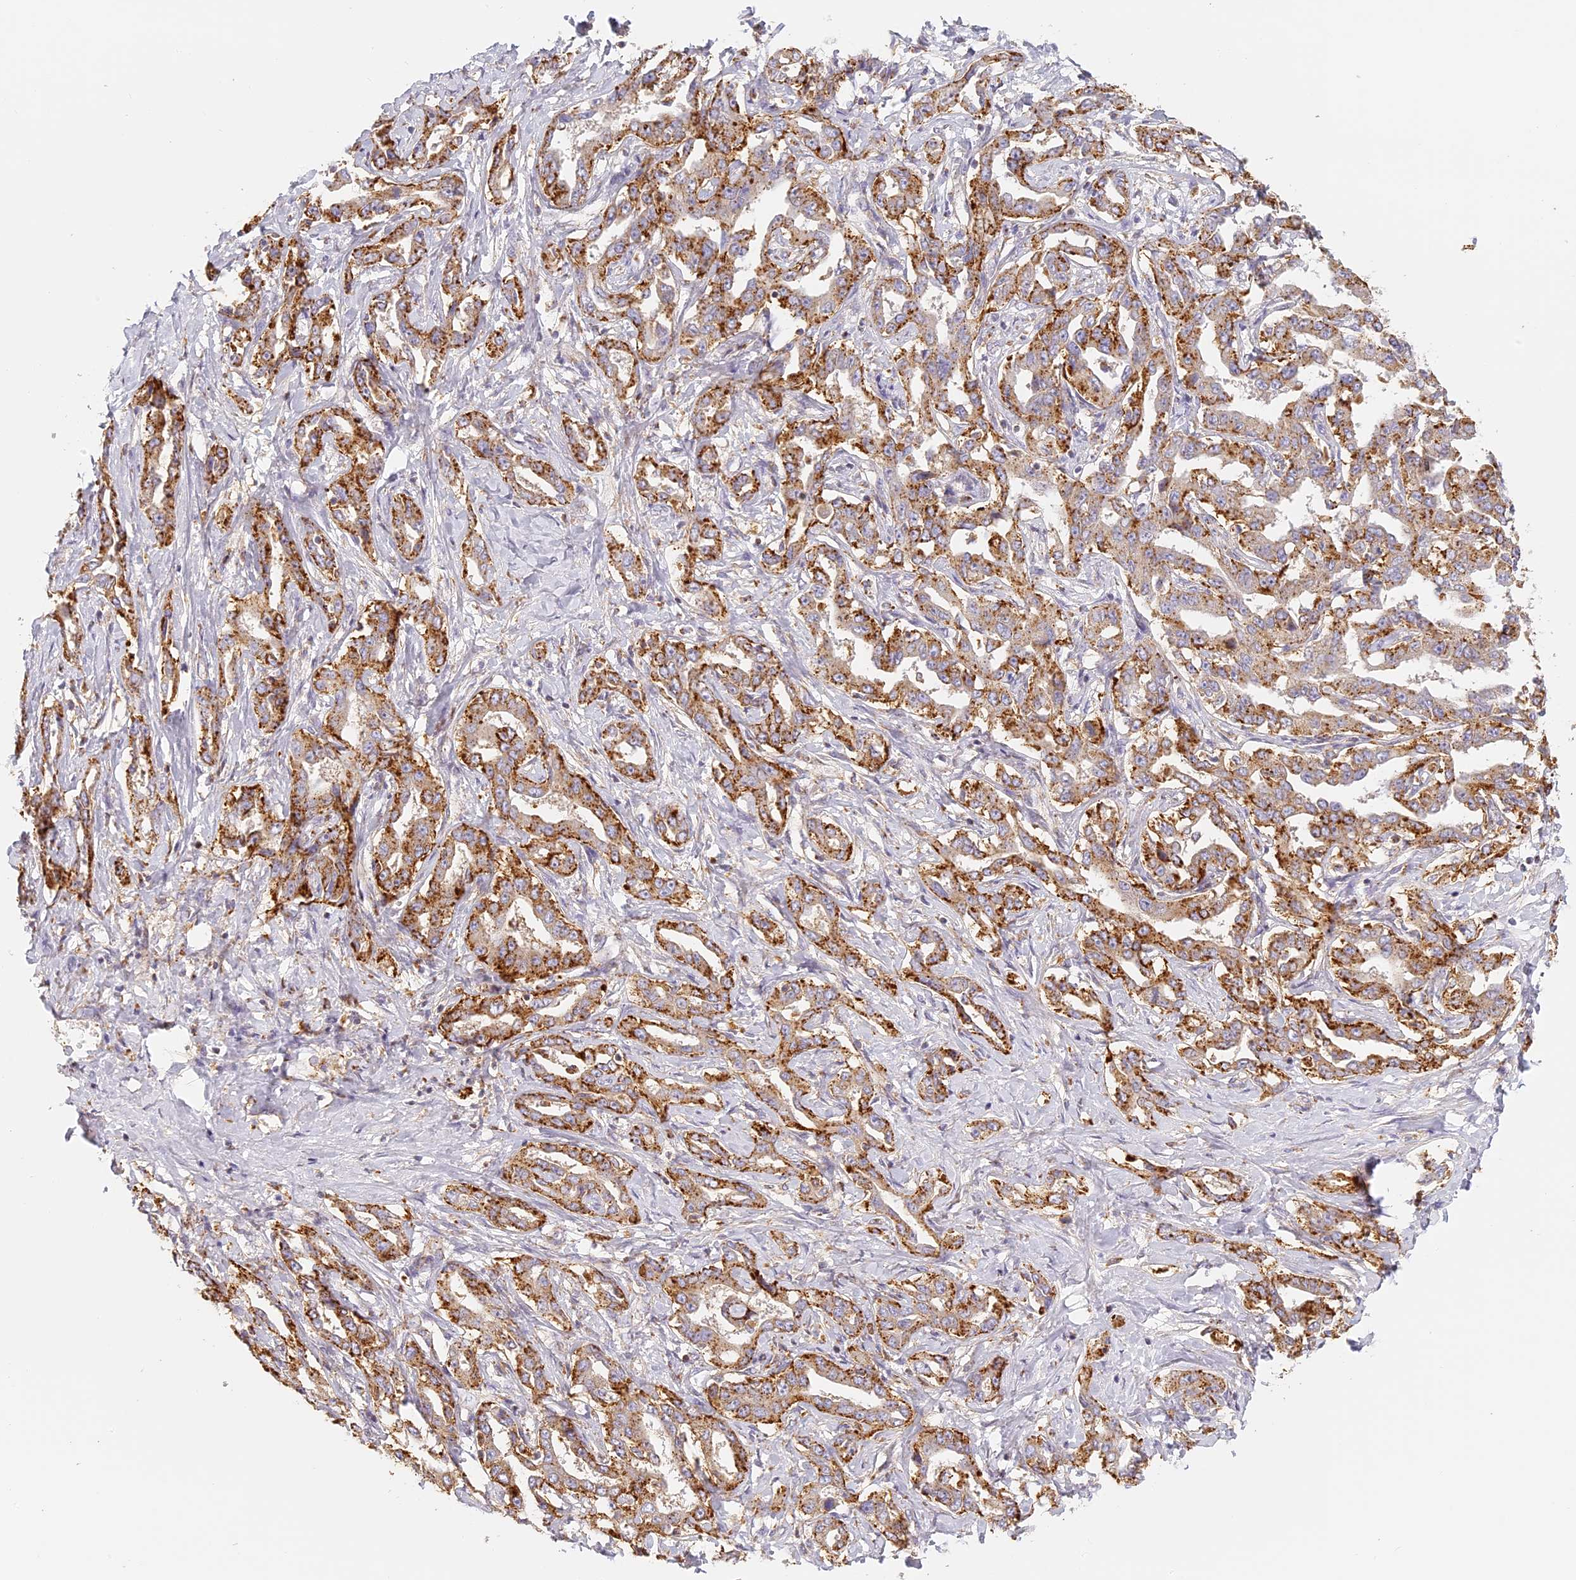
{"staining": {"intensity": "moderate", "quantity": ">75%", "location": "cytoplasmic/membranous"}, "tissue": "liver cancer", "cell_type": "Tumor cells", "image_type": "cancer", "snomed": [{"axis": "morphology", "description": "Cholangiocarcinoma"}, {"axis": "topography", "description": "Liver"}], "caption": "The histopathology image displays immunohistochemical staining of cholangiocarcinoma (liver). There is moderate cytoplasmic/membranous positivity is appreciated in about >75% of tumor cells.", "gene": "LAMP2", "patient": {"sex": "male", "age": 59}}